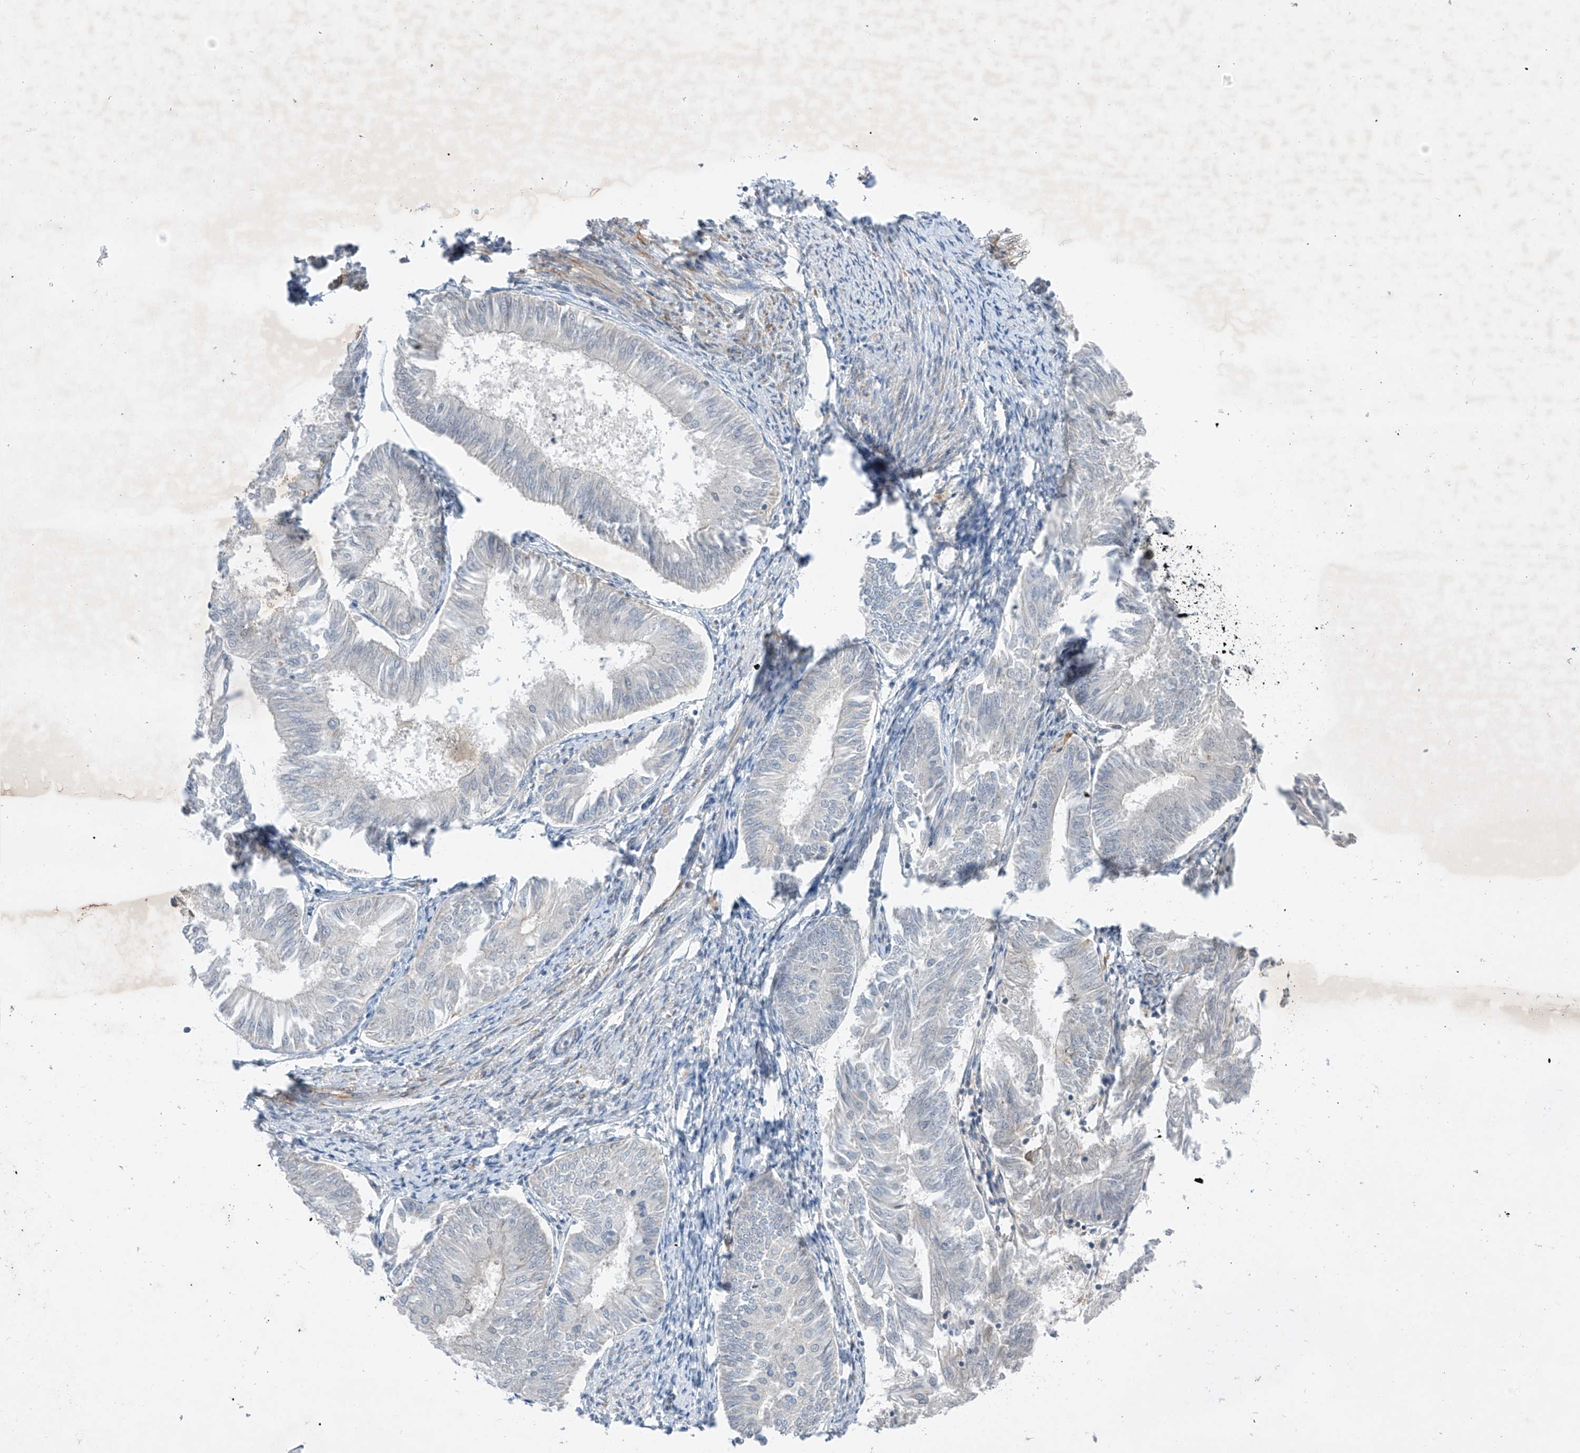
{"staining": {"intensity": "negative", "quantity": "none", "location": "none"}, "tissue": "endometrial cancer", "cell_type": "Tumor cells", "image_type": "cancer", "snomed": [{"axis": "morphology", "description": "Adenocarcinoma, NOS"}, {"axis": "topography", "description": "Endometrium"}], "caption": "Immunohistochemistry (IHC) image of adenocarcinoma (endometrial) stained for a protein (brown), which displays no positivity in tumor cells.", "gene": "ABLIM2", "patient": {"sex": "female", "age": 58}}